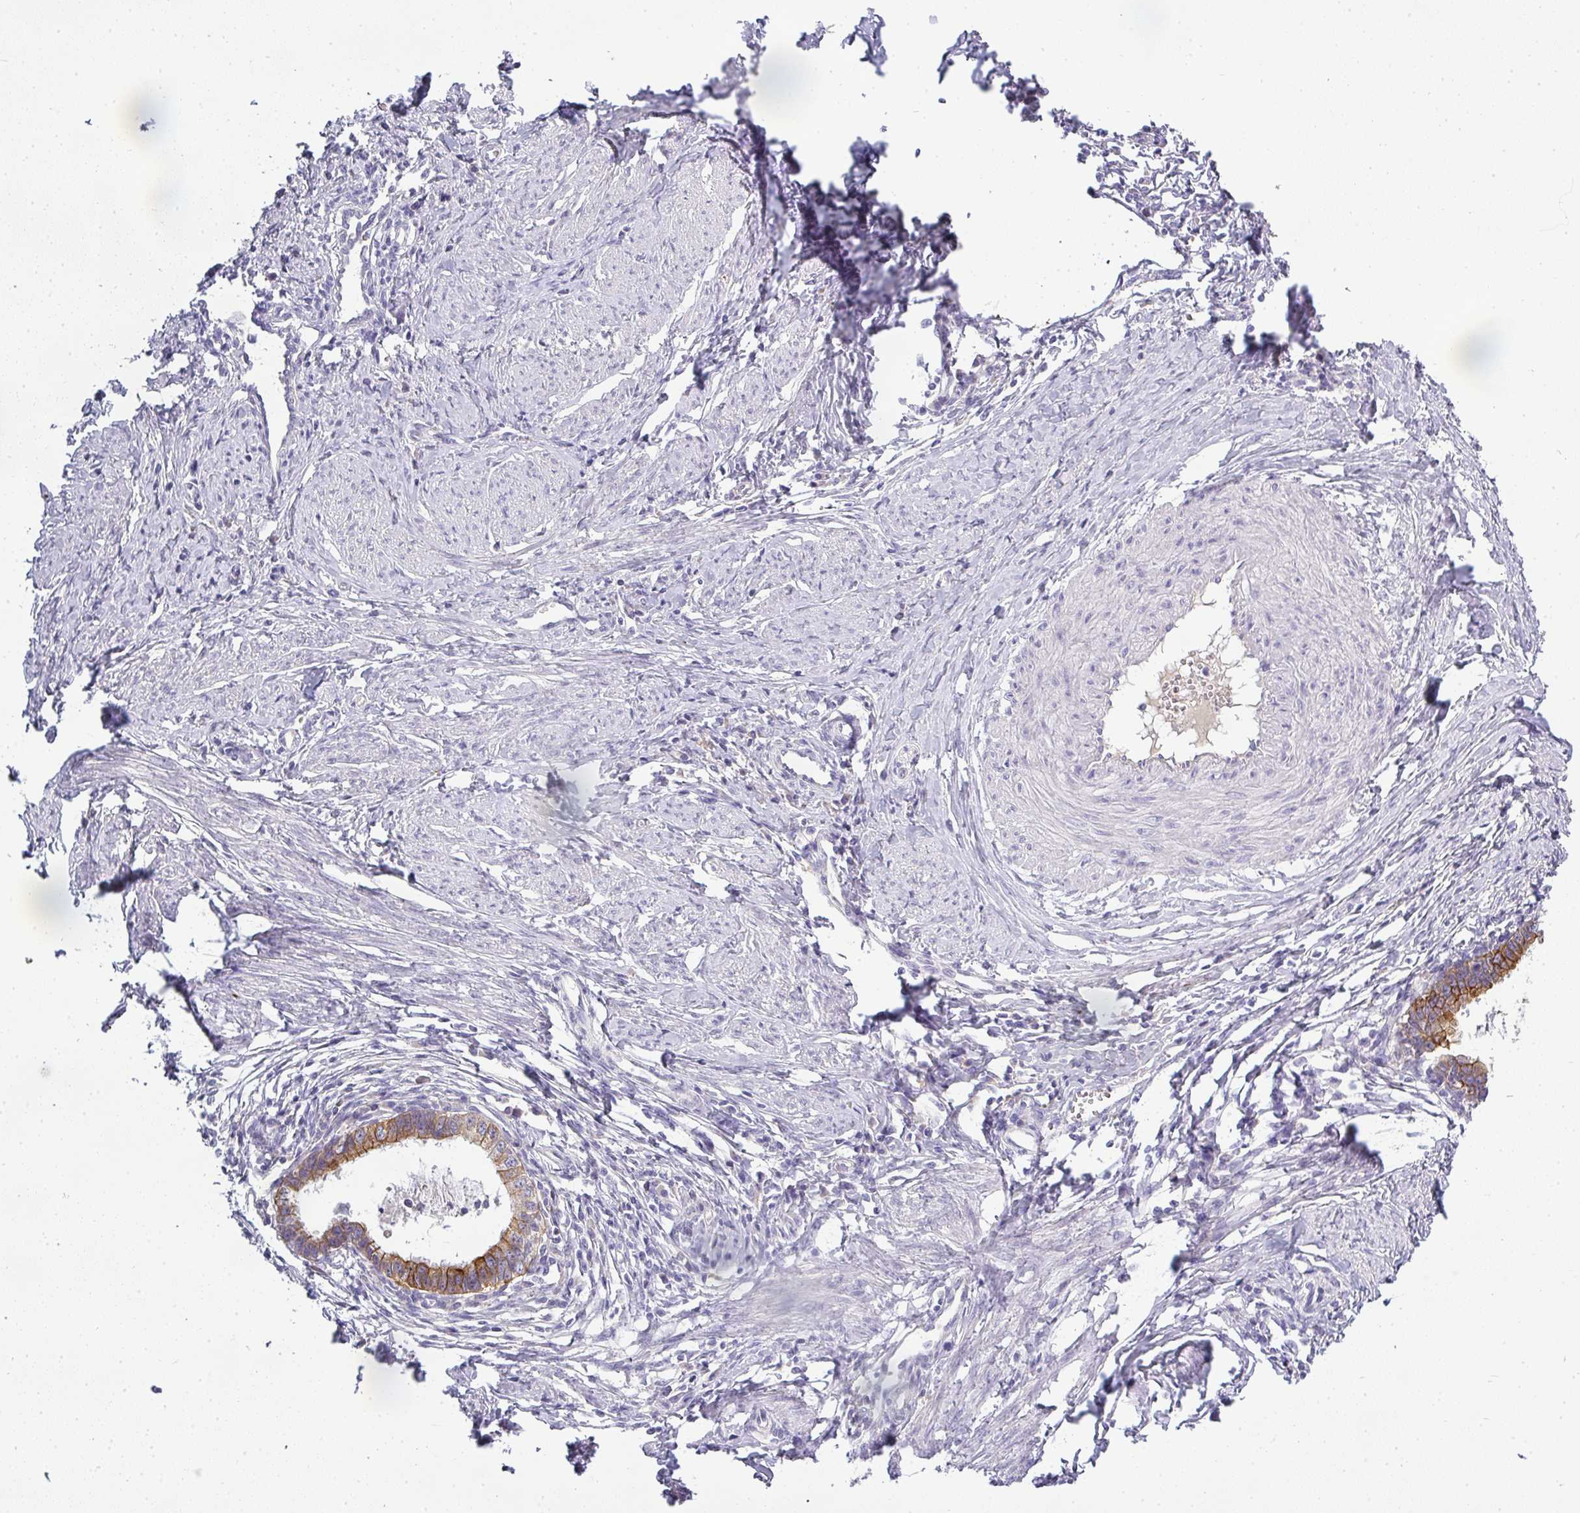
{"staining": {"intensity": "moderate", "quantity": ">75%", "location": "cytoplasmic/membranous"}, "tissue": "cervical cancer", "cell_type": "Tumor cells", "image_type": "cancer", "snomed": [{"axis": "morphology", "description": "Adenocarcinoma, NOS"}, {"axis": "topography", "description": "Cervix"}], "caption": "An image showing moderate cytoplasmic/membranous staining in about >75% of tumor cells in cervical cancer (adenocarcinoma), as visualized by brown immunohistochemical staining.", "gene": "ASXL3", "patient": {"sex": "female", "age": 36}}